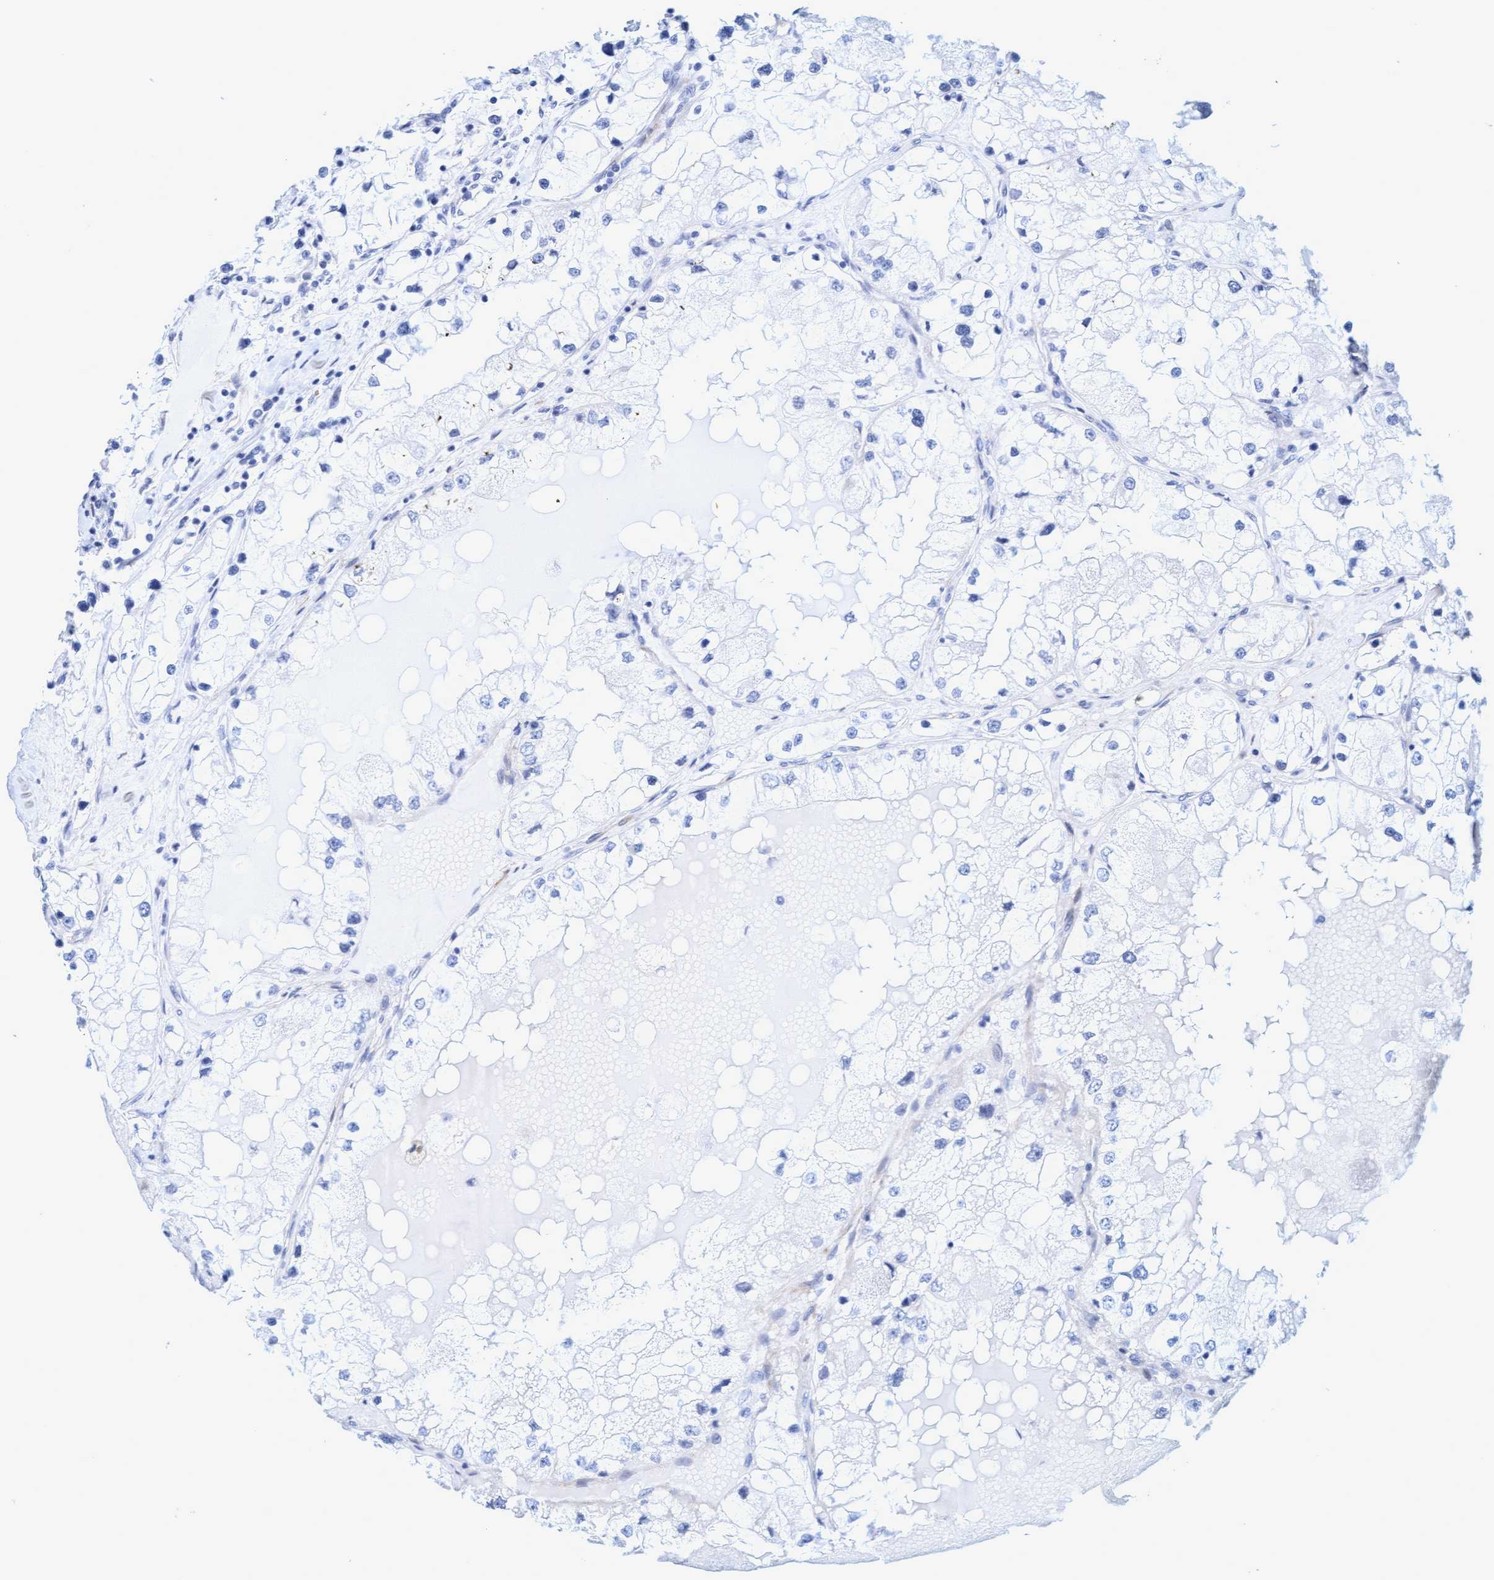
{"staining": {"intensity": "negative", "quantity": "none", "location": "none"}, "tissue": "renal cancer", "cell_type": "Tumor cells", "image_type": "cancer", "snomed": [{"axis": "morphology", "description": "Adenocarcinoma, NOS"}, {"axis": "topography", "description": "Kidney"}], "caption": "DAB immunohistochemical staining of renal adenocarcinoma reveals no significant positivity in tumor cells.", "gene": "MTFR1", "patient": {"sex": "male", "age": 68}}